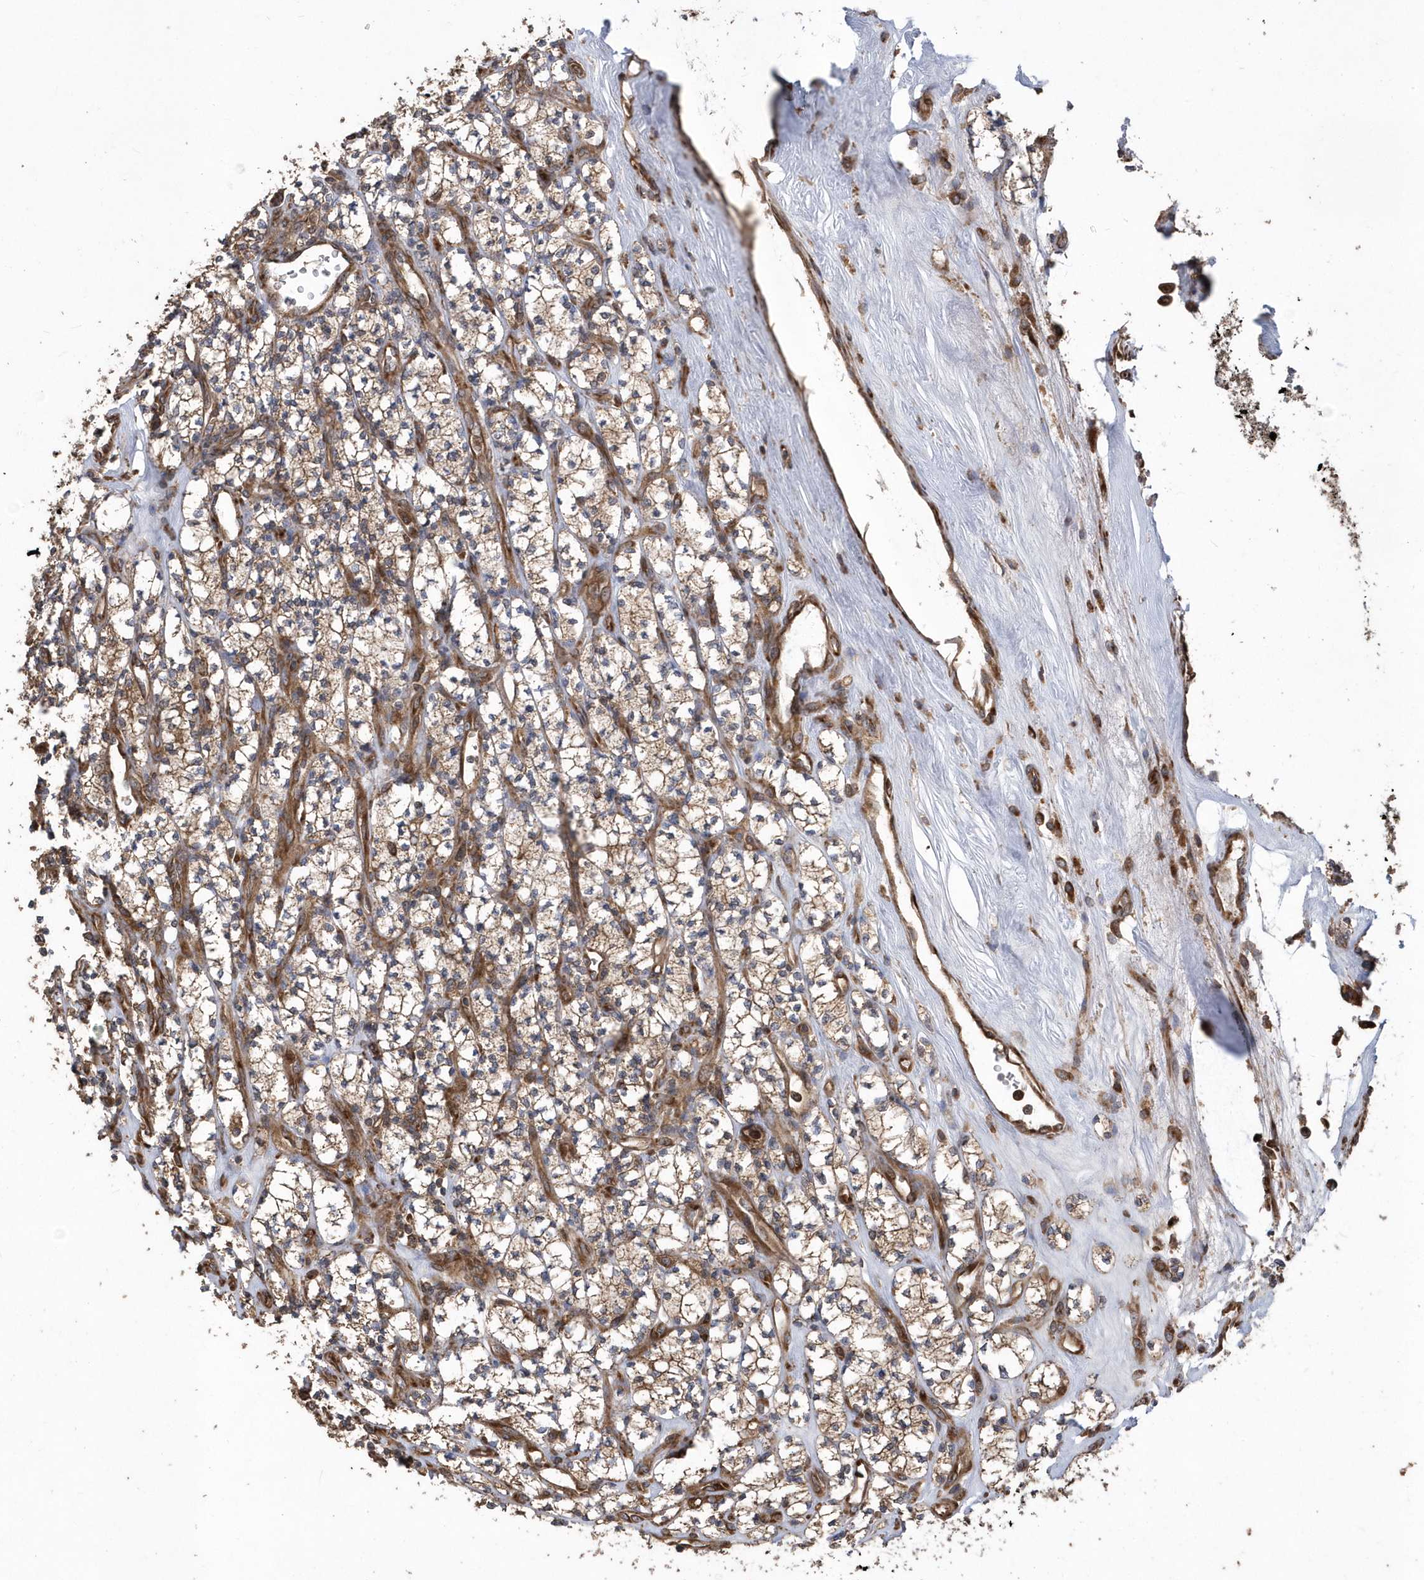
{"staining": {"intensity": "moderate", "quantity": ">75%", "location": "cytoplasmic/membranous"}, "tissue": "renal cancer", "cell_type": "Tumor cells", "image_type": "cancer", "snomed": [{"axis": "morphology", "description": "Adenocarcinoma, NOS"}, {"axis": "topography", "description": "Kidney"}], "caption": "The photomicrograph reveals staining of renal cancer, revealing moderate cytoplasmic/membranous protein expression (brown color) within tumor cells. Immunohistochemistry (ihc) stains the protein of interest in brown and the nuclei are stained blue.", "gene": "WASHC5", "patient": {"sex": "male", "age": 77}}